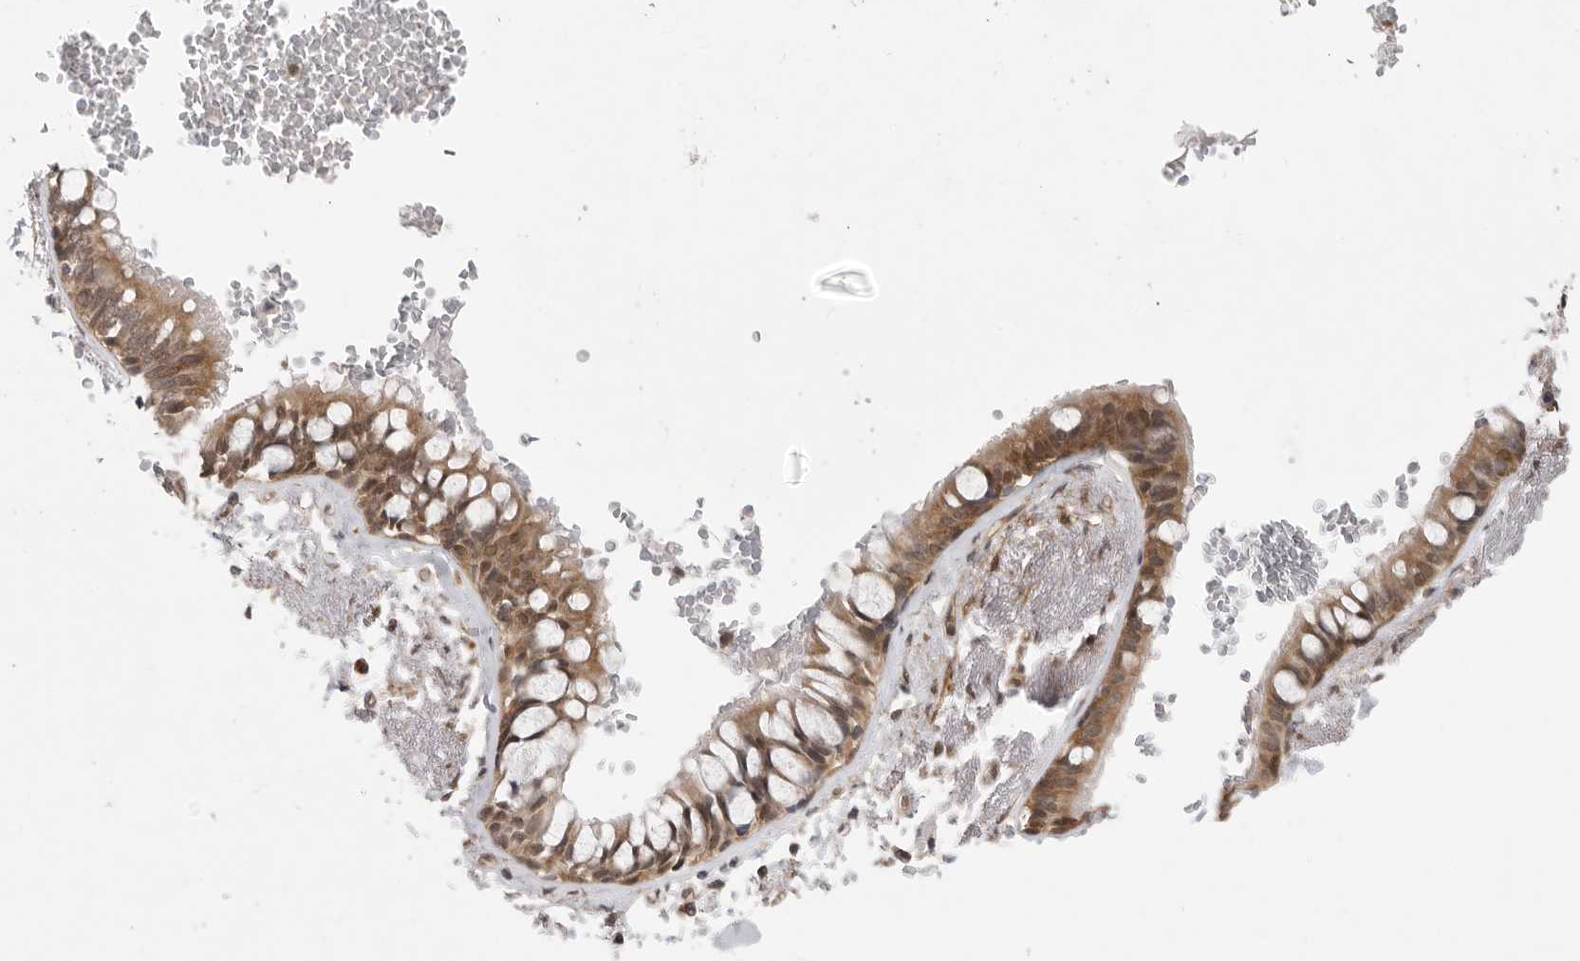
{"staining": {"intensity": "moderate", "quantity": ">75%", "location": "cytoplasmic/membranous,nuclear"}, "tissue": "soft tissue", "cell_type": "Fibroblasts", "image_type": "normal", "snomed": [{"axis": "morphology", "description": "Normal tissue, NOS"}, {"axis": "topography", "description": "Cartilage tissue"}, {"axis": "topography", "description": "Bronchus"}], "caption": "Brown immunohistochemical staining in normal human soft tissue displays moderate cytoplasmic/membranous,nuclear expression in approximately >75% of fibroblasts. (DAB IHC with brightfield microscopy, high magnification).", "gene": "VPS50", "patient": {"sex": "female", "age": 73}}